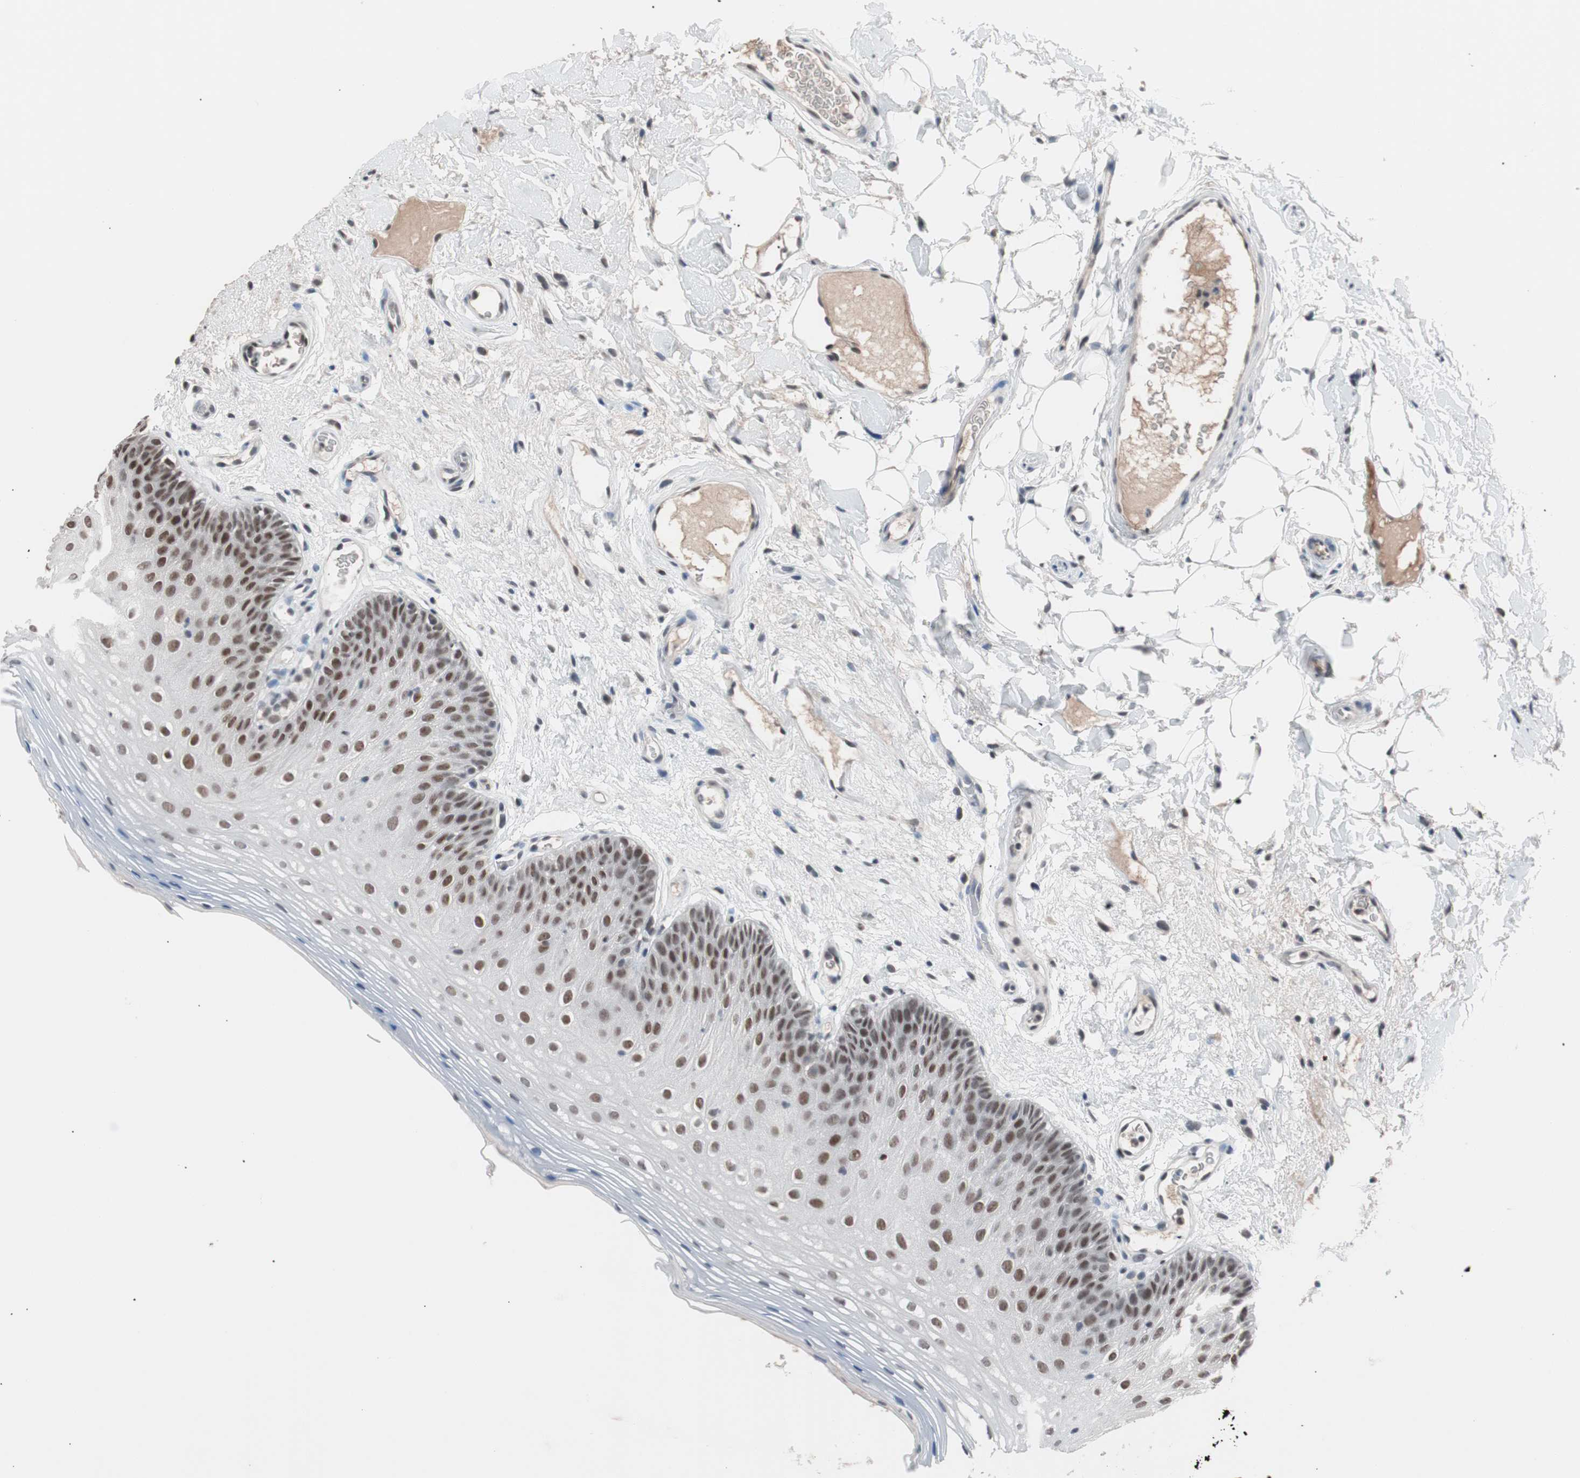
{"staining": {"intensity": "moderate", "quantity": ">75%", "location": "nuclear"}, "tissue": "oral mucosa", "cell_type": "Squamous epithelial cells", "image_type": "normal", "snomed": [{"axis": "morphology", "description": "Normal tissue, NOS"}, {"axis": "morphology", "description": "Squamous cell carcinoma, NOS"}, {"axis": "topography", "description": "Skeletal muscle"}, {"axis": "topography", "description": "Oral tissue"}], "caption": "Protein staining of normal oral mucosa displays moderate nuclear staining in about >75% of squamous epithelial cells.", "gene": "LIG3", "patient": {"sex": "male", "age": 71}}